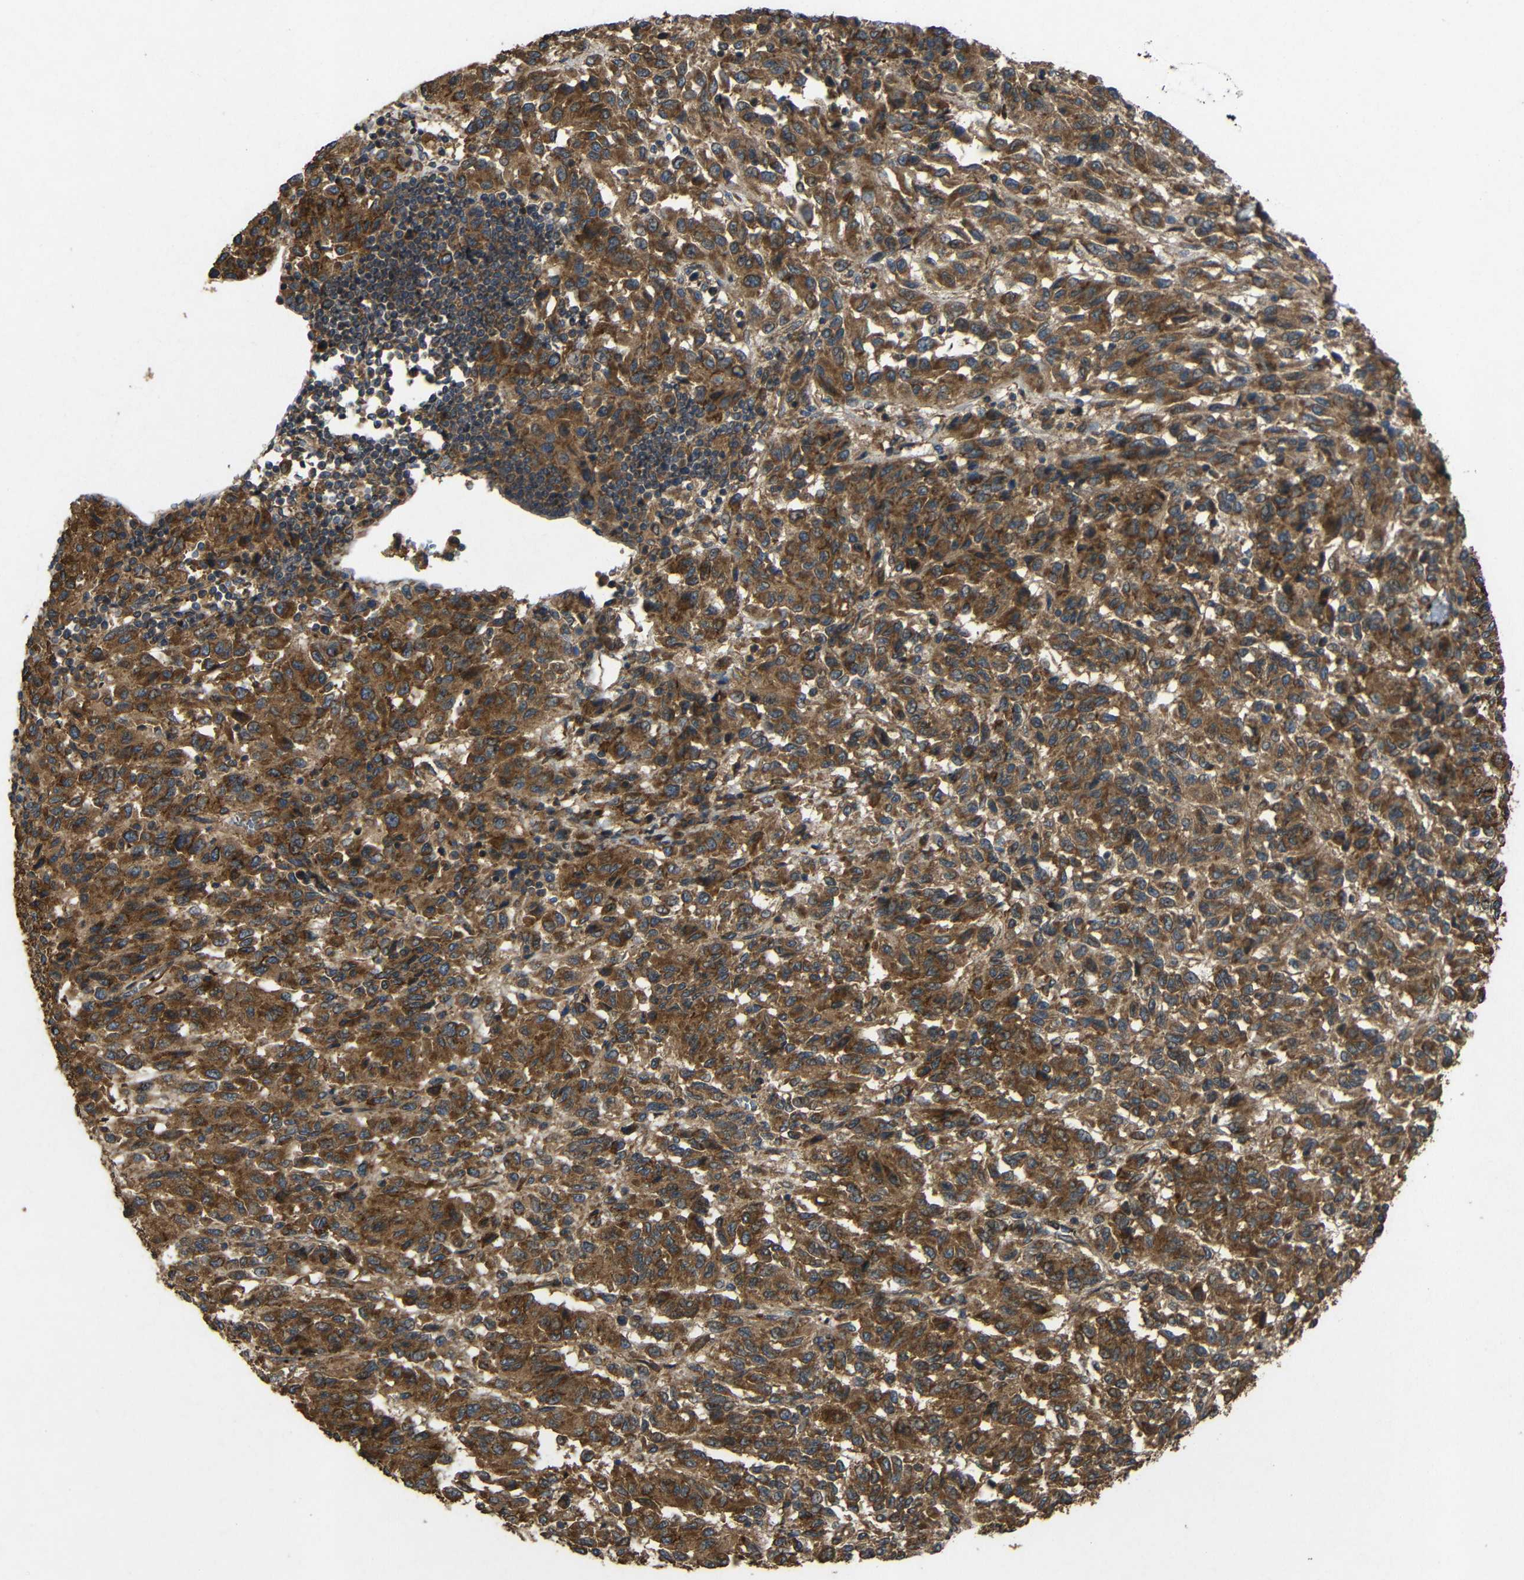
{"staining": {"intensity": "strong", "quantity": ">75%", "location": "cytoplasmic/membranous"}, "tissue": "melanoma", "cell_type": "Tumor cells", "image_type": "cancer", "snomed": [{"axis": "morphology", "description": "Malignant melanoma, Metastatic site"}, {"axis": "topography", "description": "Lung"}], "caption": "IHC of melanoma demonstrates high levels of strong cytoplasmic/membranous expression in approximately >75% of tumor cells. Using DAB (brown) and hematoxylin (blue) stains, captured at high magnification using brightfield microscopy.", "gene": "EIF2S1", "patient": {"sex": "male", "age": 64}}